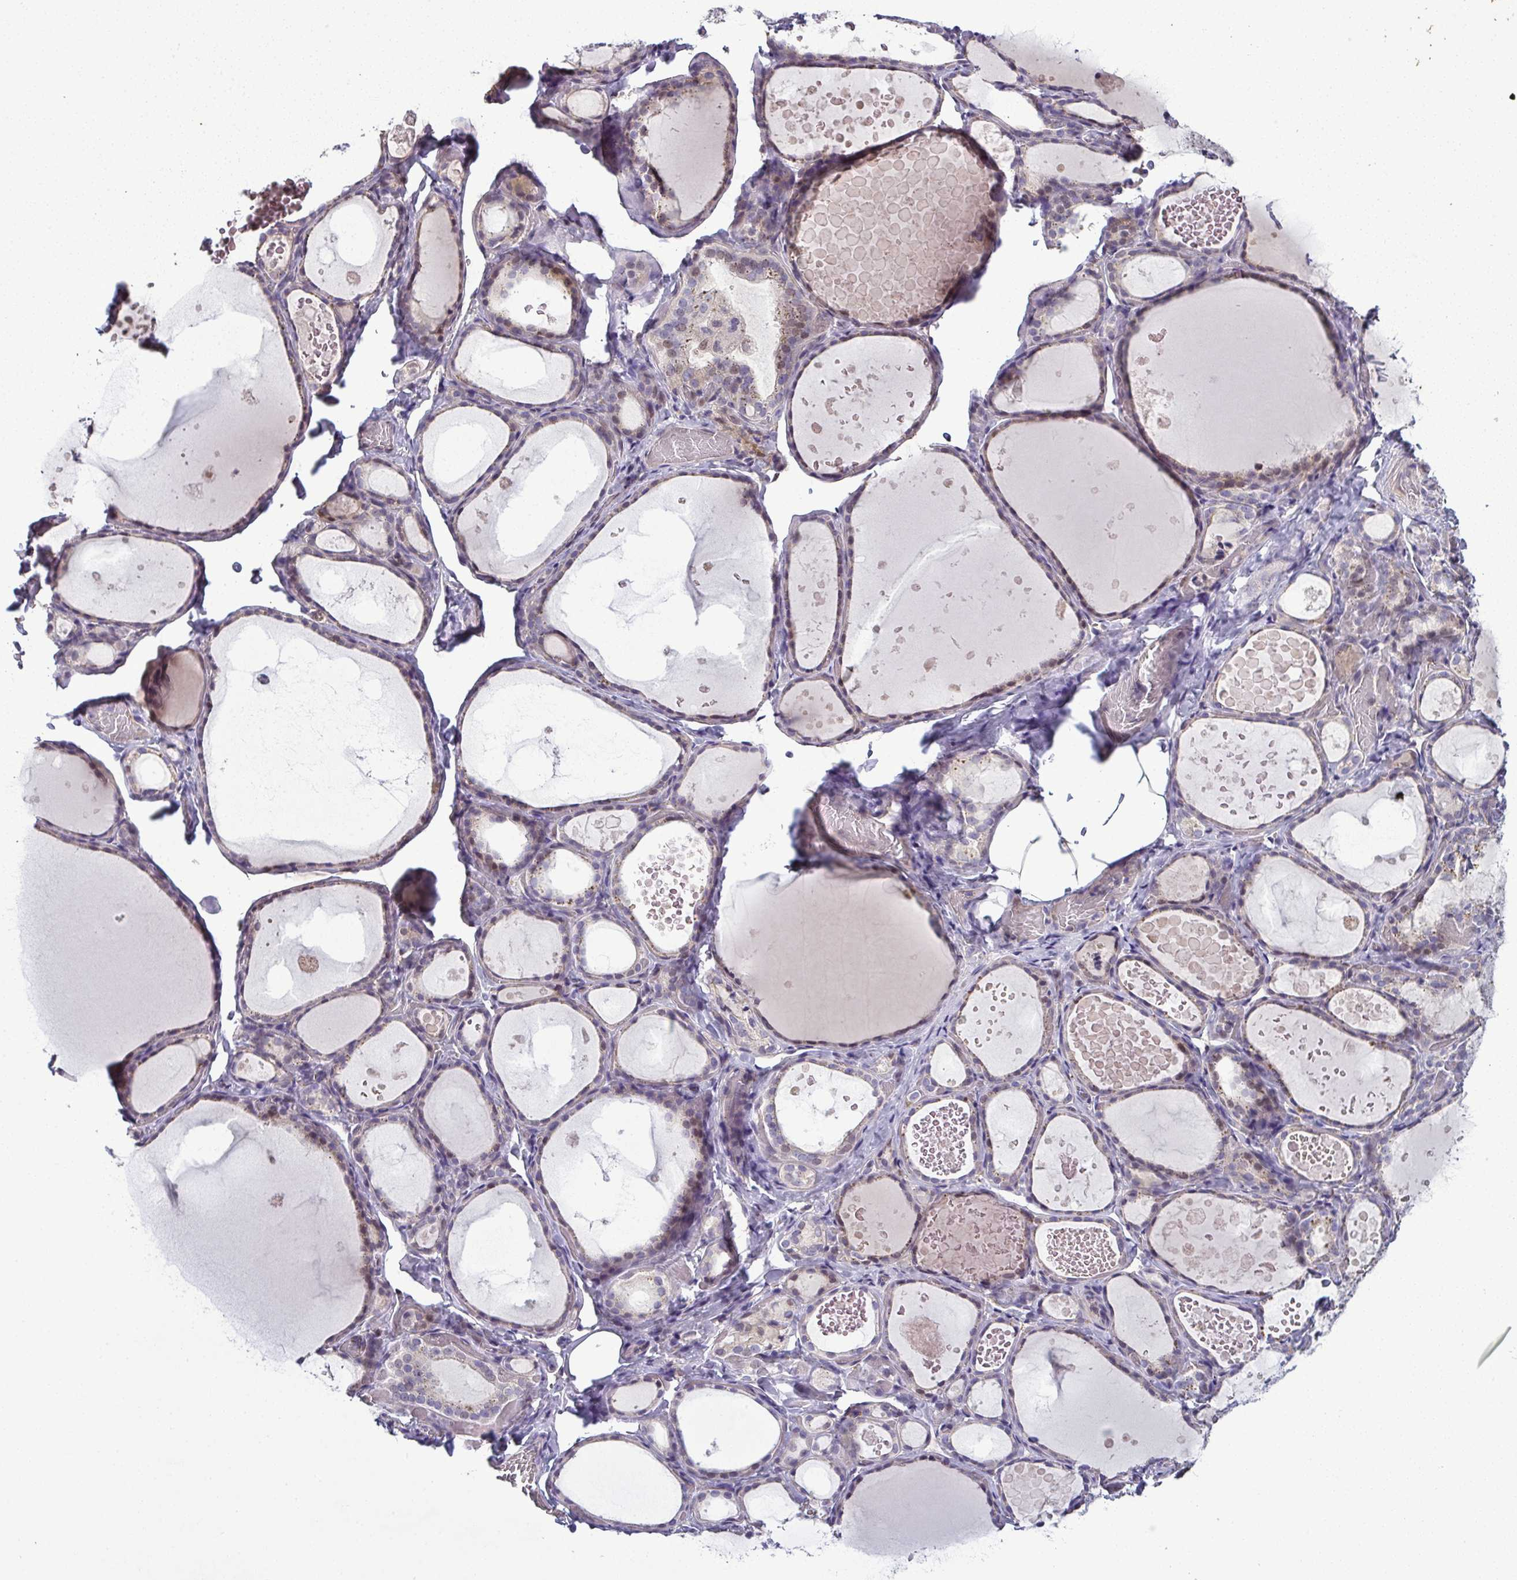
{"staining": {"intensity": "weak", "quantity": "25%-75%", "location": "cytoplasmic/membranous"}, "tissue": "thyroid gland", "cell_type": "Glandular cells", "image_type": "normal", "snomed": [{"axis": "morphology", "description": "Normal tissue, NOS"}, {"axis": "topography", "description": "Thyroid gland"}], "caption": "This histopathology image displays IHC staining of unremarkable human thyroid gland, with low weak cytoplasmic/membranous staining in about 25%-75% of glandular cells.", "gene": "ODF1", "patient": {"sex": "female", "age": 56}}